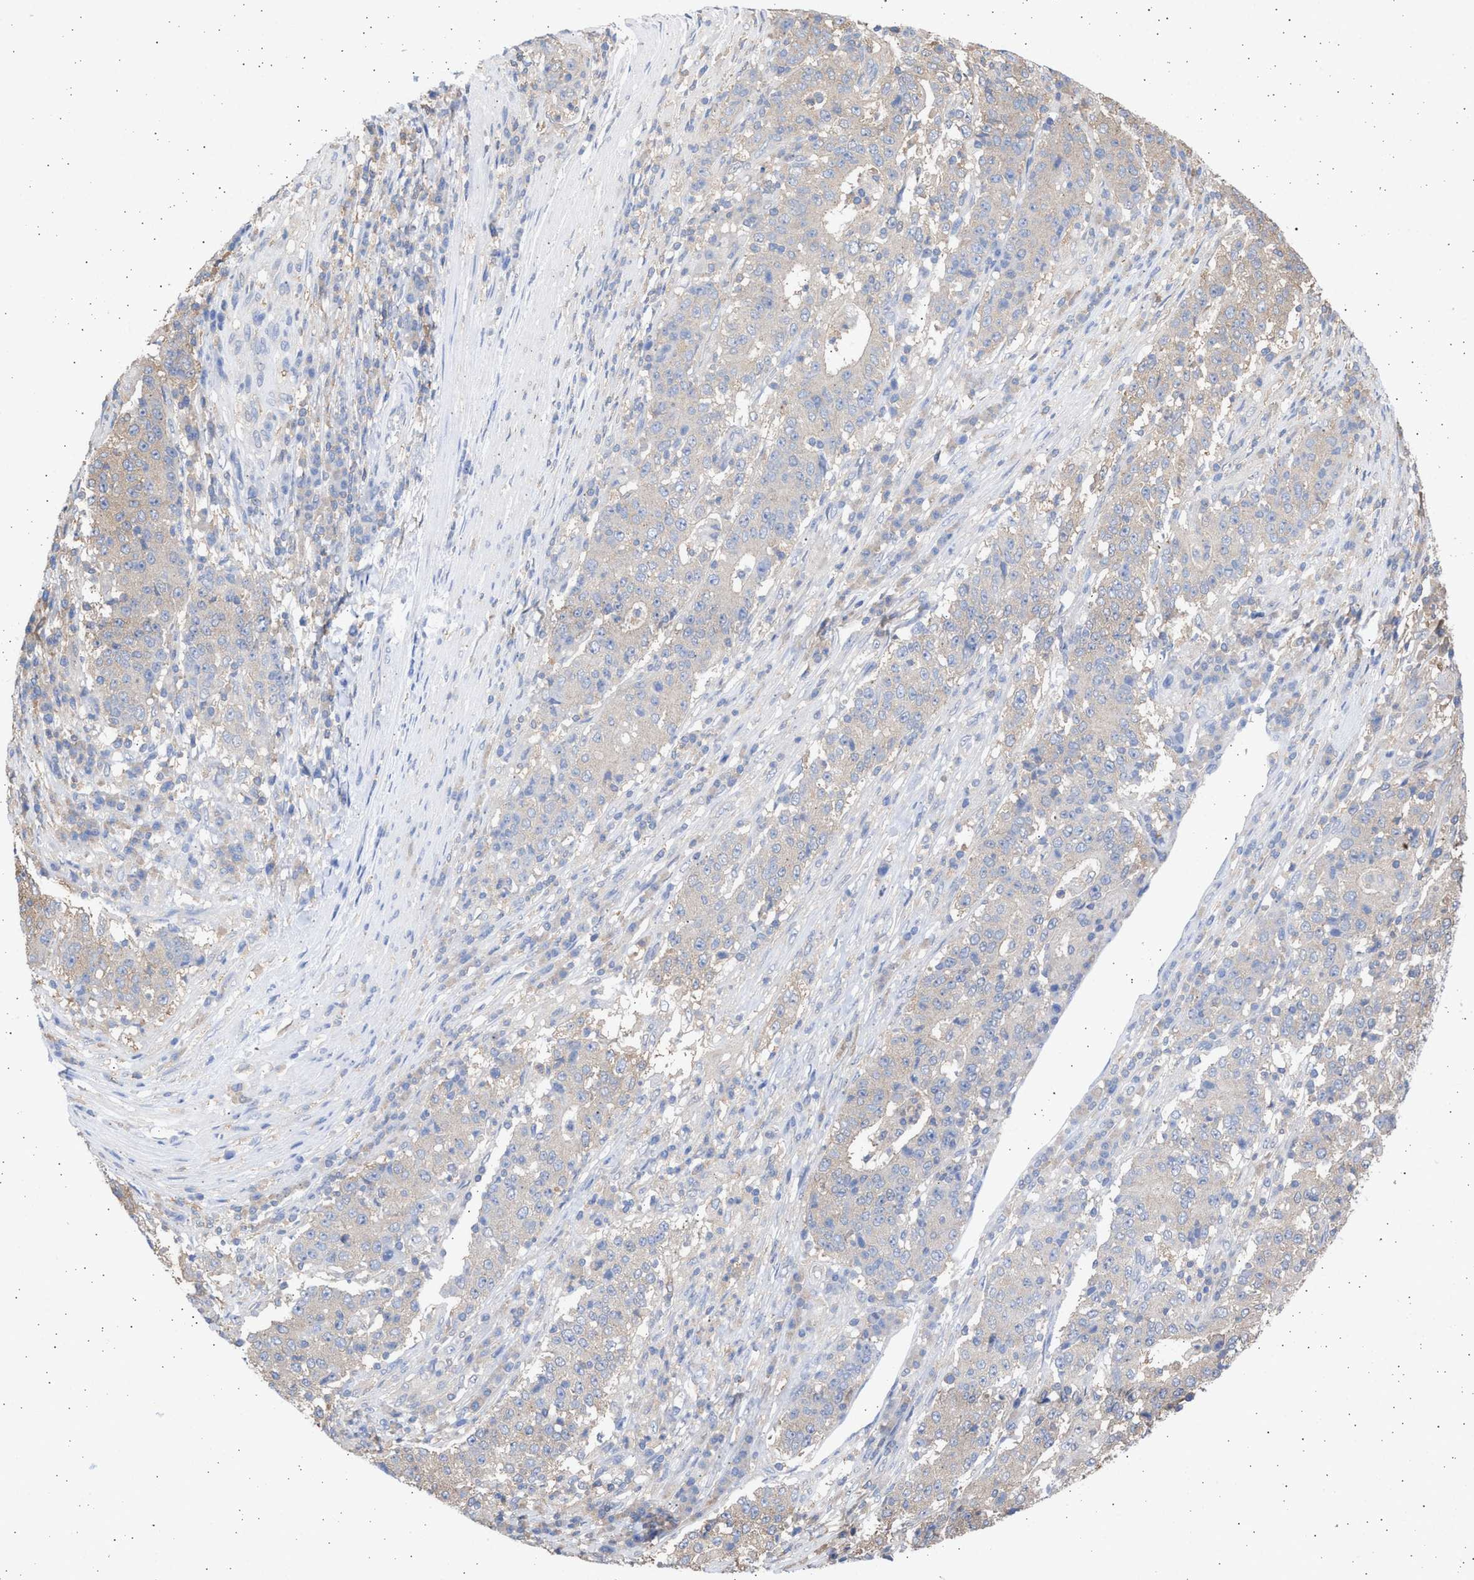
{"staining": {"intensity": "weak", "quantity": "<25%", "location": "cytoplasmic/membranous"}, "tissue": "stomach cancer", "cell_type": "Tumor cells", "image_type": "cancer", "snomed": [{"axis": "morphology", "description": "Adenocarcinoma, NOS"}, {"axis": "topography", "description": "Stomach"}], "caption": "Tumor cells are negative for brown protein staining in stomach cancer.", "gene": "ALDOC", "patient": {"sex": "male", "age": 59}}